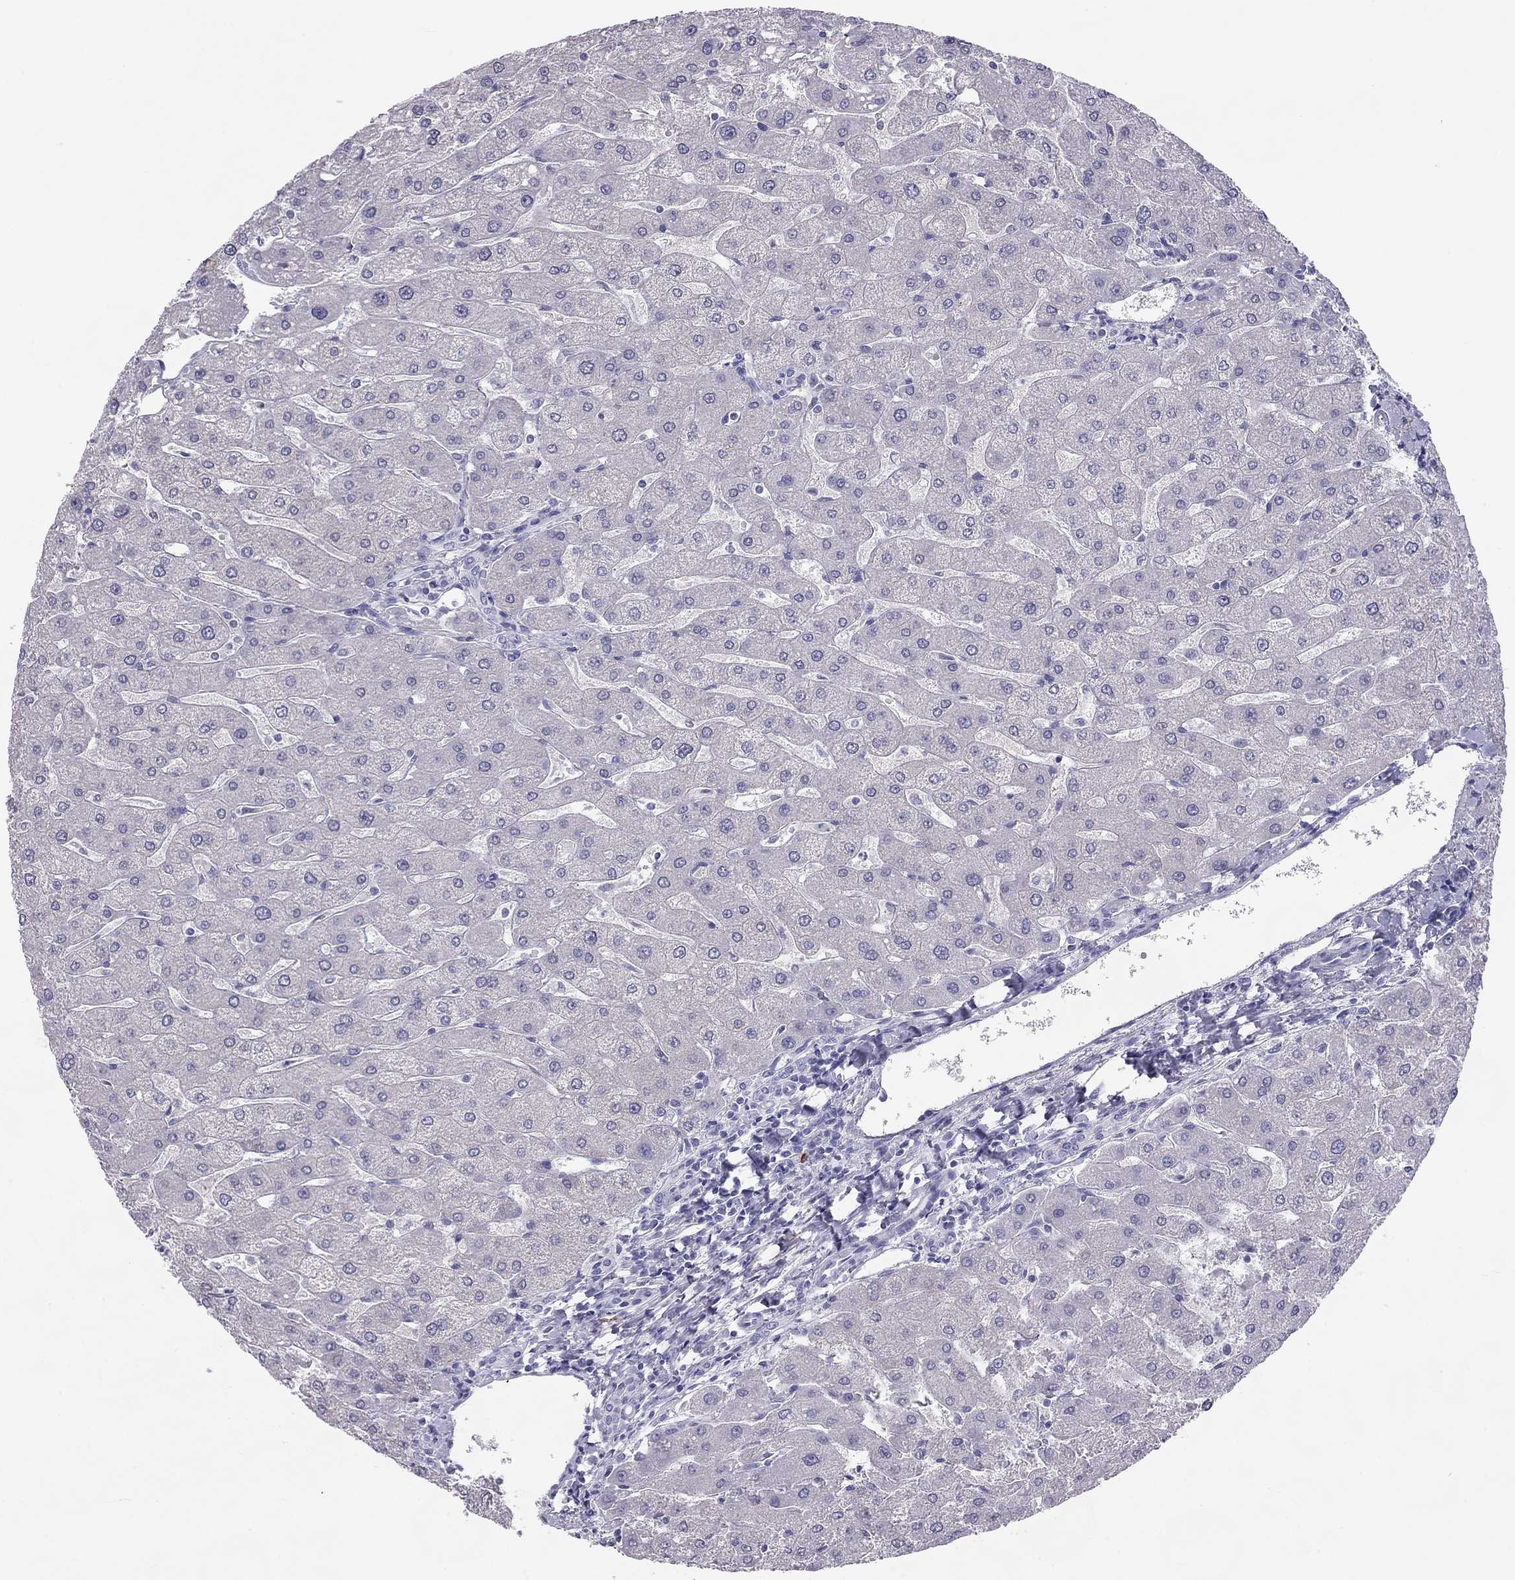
{"staining": {"intensity": "negative", "quantity": "none", "location": "none"}, "tissue": "liver", "cell_type": "Cholangiocytes", "image_type": "normal", "snomed": [{"axis": "morphology", "description": "Normal tissue, NOS"}, {"axis": "topography", "description": "Liver"}], "caption": "High magnification brightfield microscopy of normal liver stained with DAB (brown) and counterstained with hematoxylin (blue): cholangiocytes show no significant staining. (IHC, brightfield microscopy, high magnification).", "gene": "KLRG1", "patient": {"sex": "male", "age": 67}}